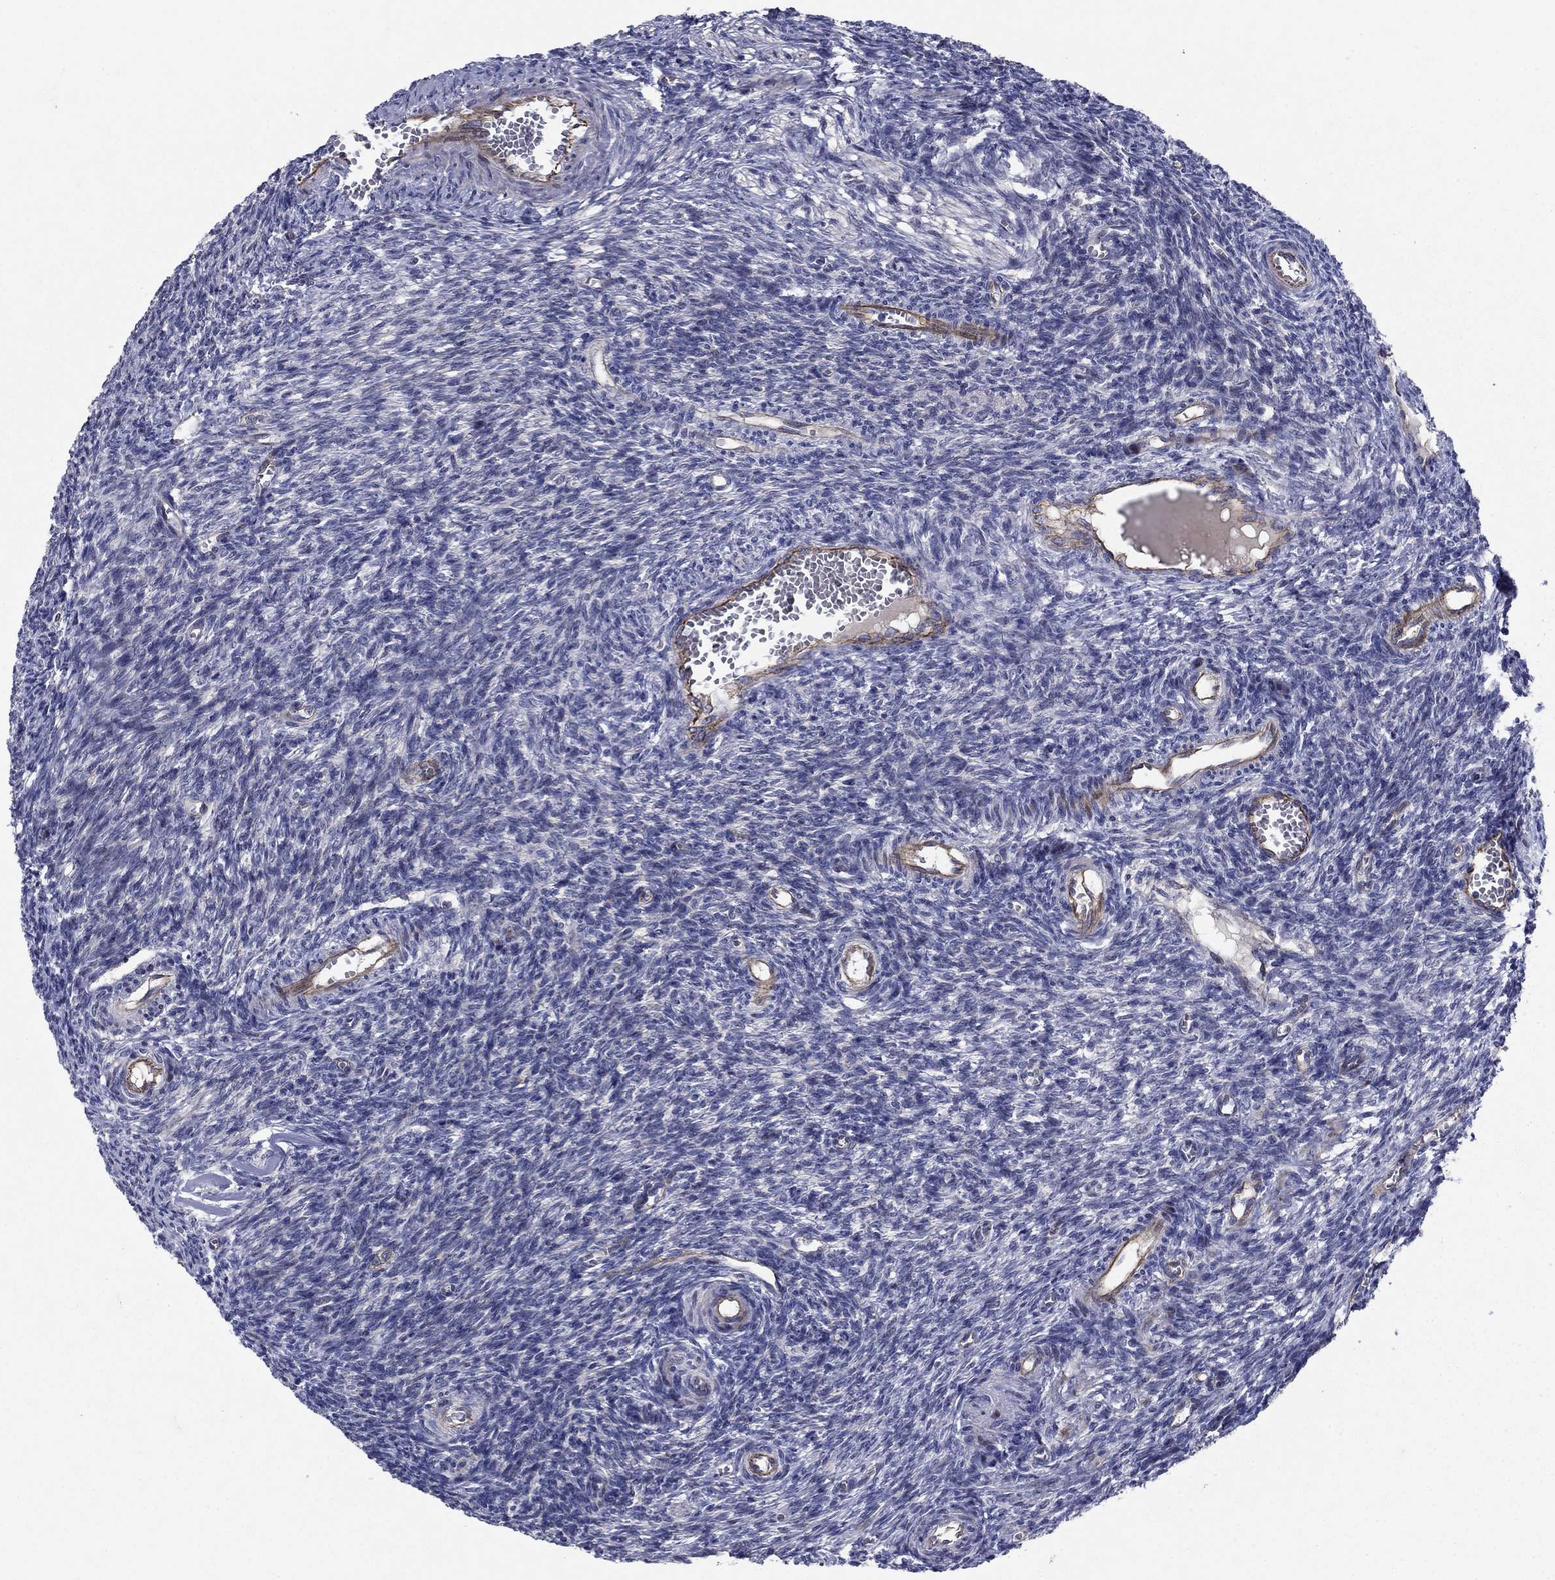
{"staining": {"intensity": "negative", "quantity": "none", "location": "none"}, "tissue": "ovary", "cell_type": "Ovarian stroma cells", "image_type": "normal", "snomed": [{"axis": "morphology", "description": "Normal tissue, NOS"}, {"axis": "topography", "description": "Ovary"}], "caption": "A histopathology image of human ovary is negative for staining in ovarian stroma cells. (Stains: DAB immunohistochemistry with hematoxylin counter stain, Microscopy: brightfield microscopy at high magnification).", "gene": "SLC7A1", "patient": {"sex": "female", "age": 27}}